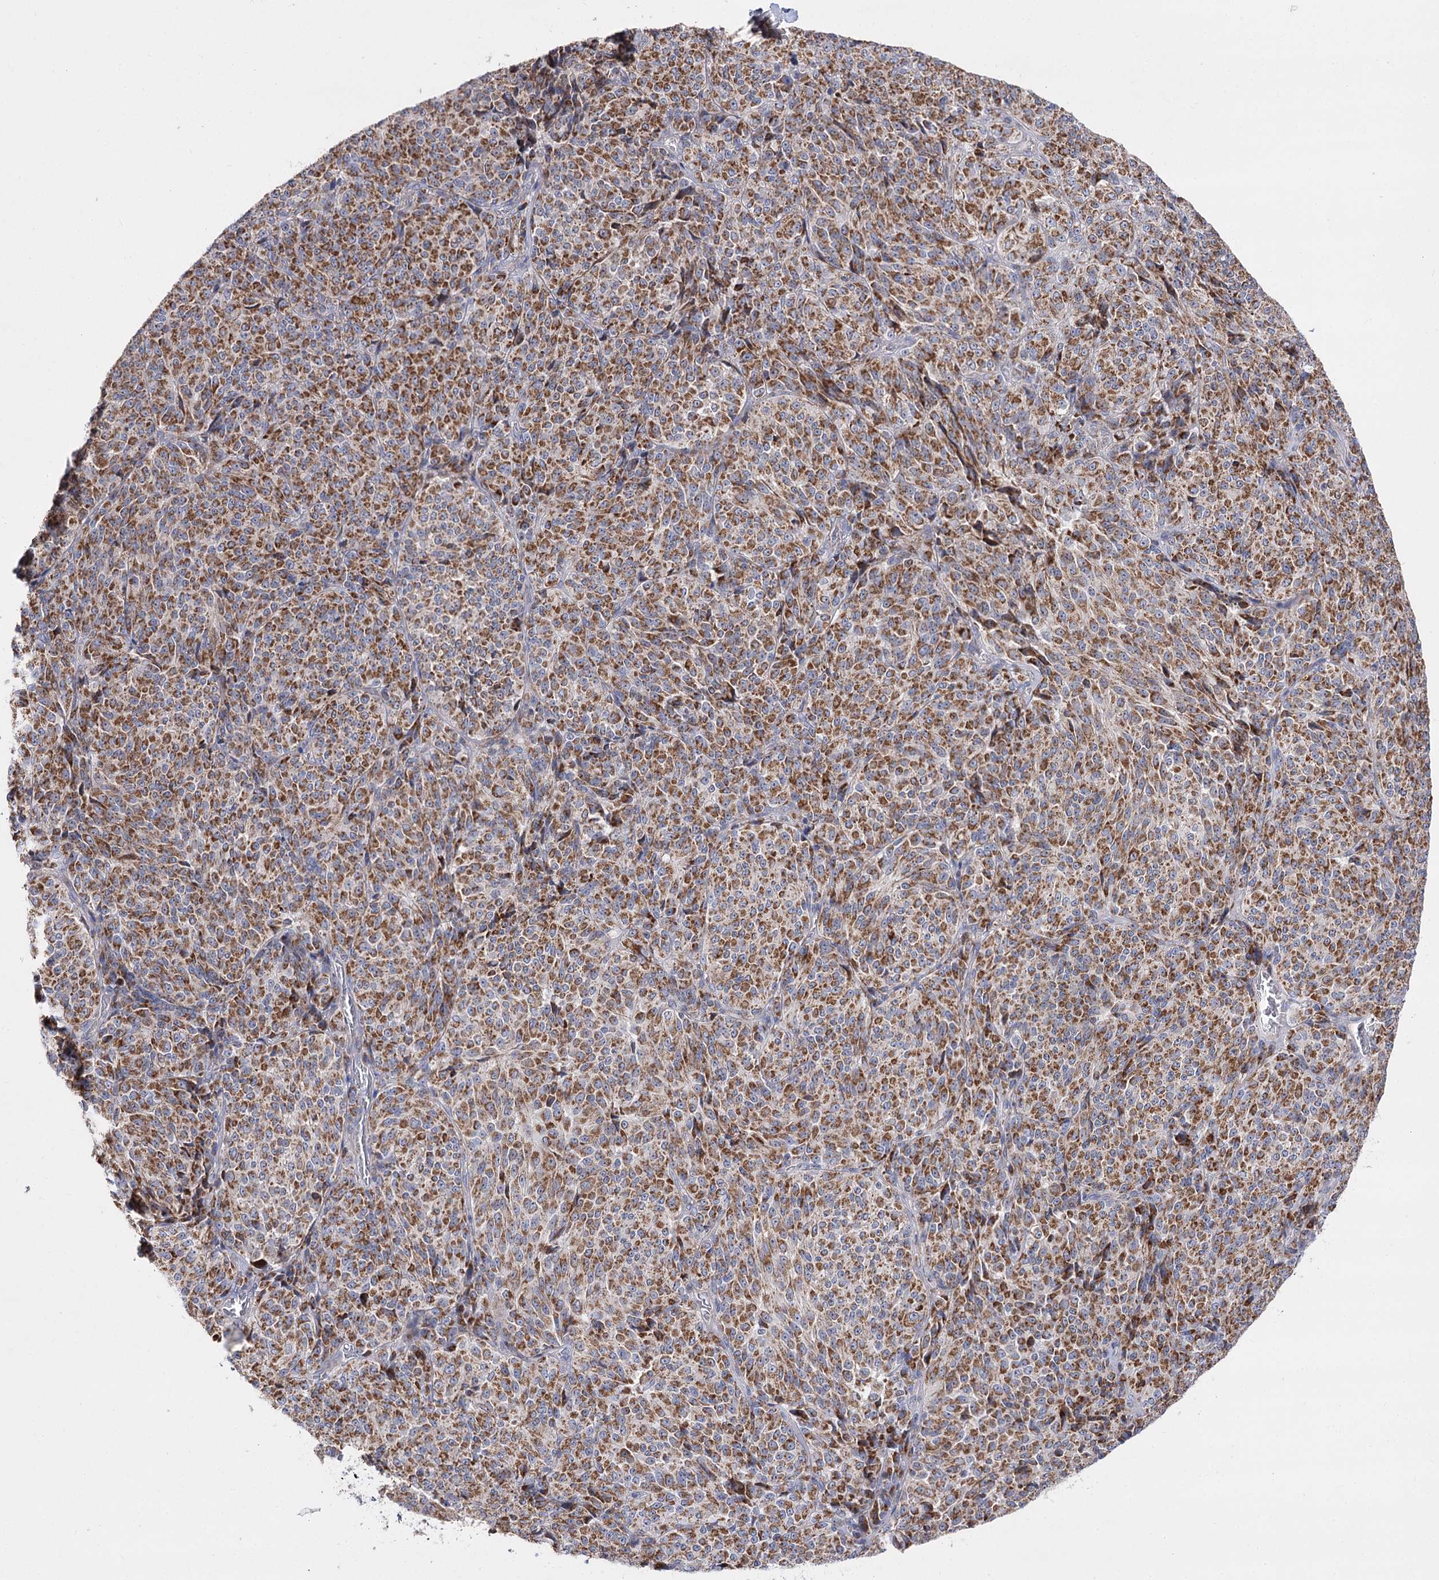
{"staining": {"intensity": "moderate", "quantity": ">75%", "location": "cytoplasmic/membranous"}, "tissue": "melanoma", "cell_type": "Tumor cells", "image_type": "cancer", "snomed": [{"axis": "morphology", "description": "Malignant melanoma, Metastatic site"}, {"axis": "topography", "description": "Brain"}], "caption": "There is medium levels of moderate cytoplasmic/membranous positivity in tumor cells of melanoma, as demonstrated by immunohistochemical staining (brown color).", "gene": "NADK2", "patient": {"sex": "female", "age": 56}}